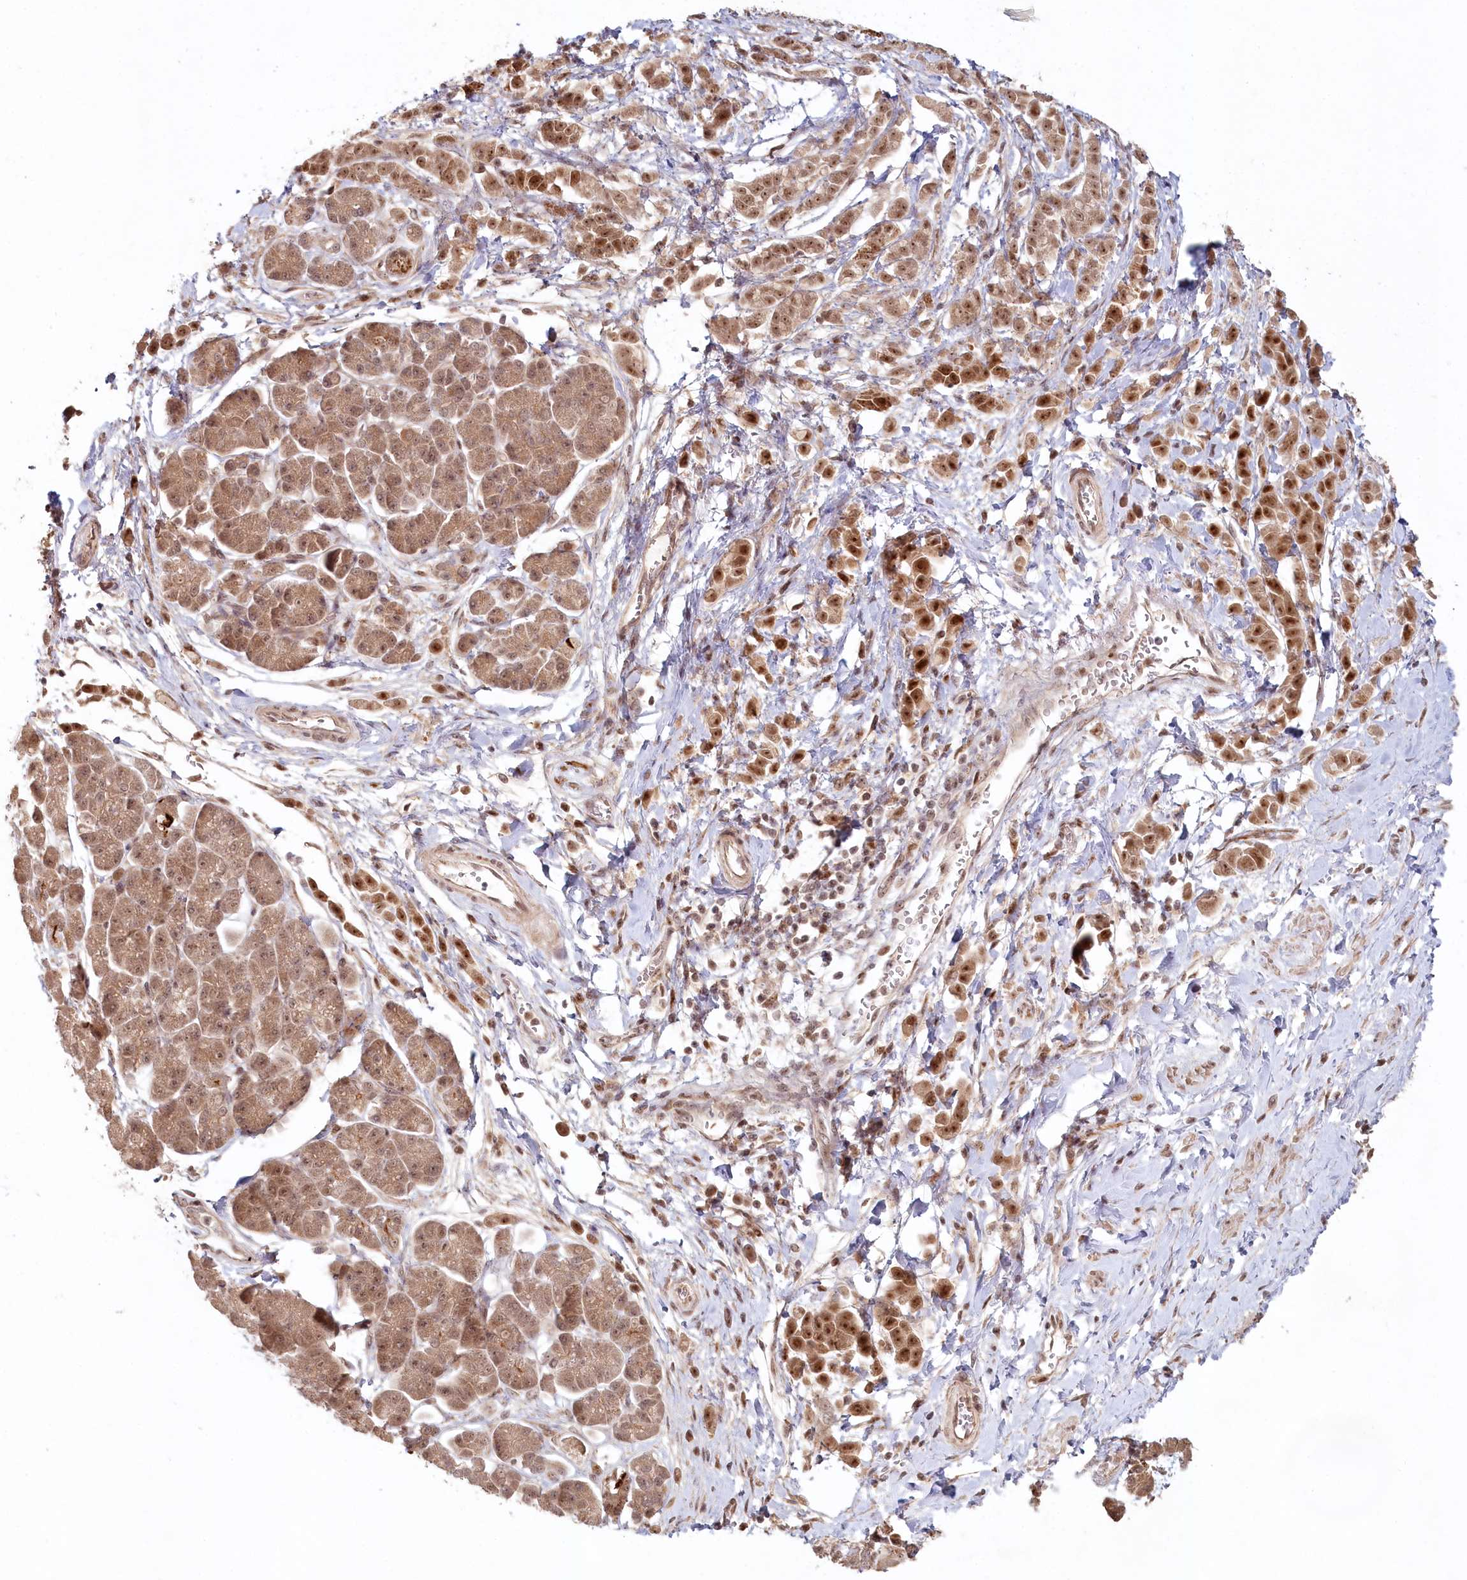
{"staining": {"intensity": "moderate", "quantity": ">75%", "location": "nuclear"}, "tissue": "pancreatic cancer", "cell_type": "Tumor cells", "image_type": "cancer", "snomed": [{"axis": "morphology", "description": "Normal tissue, NOS"}, {"axis": "morphology", "description": "Adenocarcinoma, NOS"}, {"axis": "topography", "description": "Pancreas"}], "caption": "Pancreatic cancer (adenocarcinoma) tissue shows moderate nuclear expression in about >75% of tumor cells, visualized by immunohistochemistry.", "gene": "WAPL", "patient": {"sex": "female", "age": 64}}